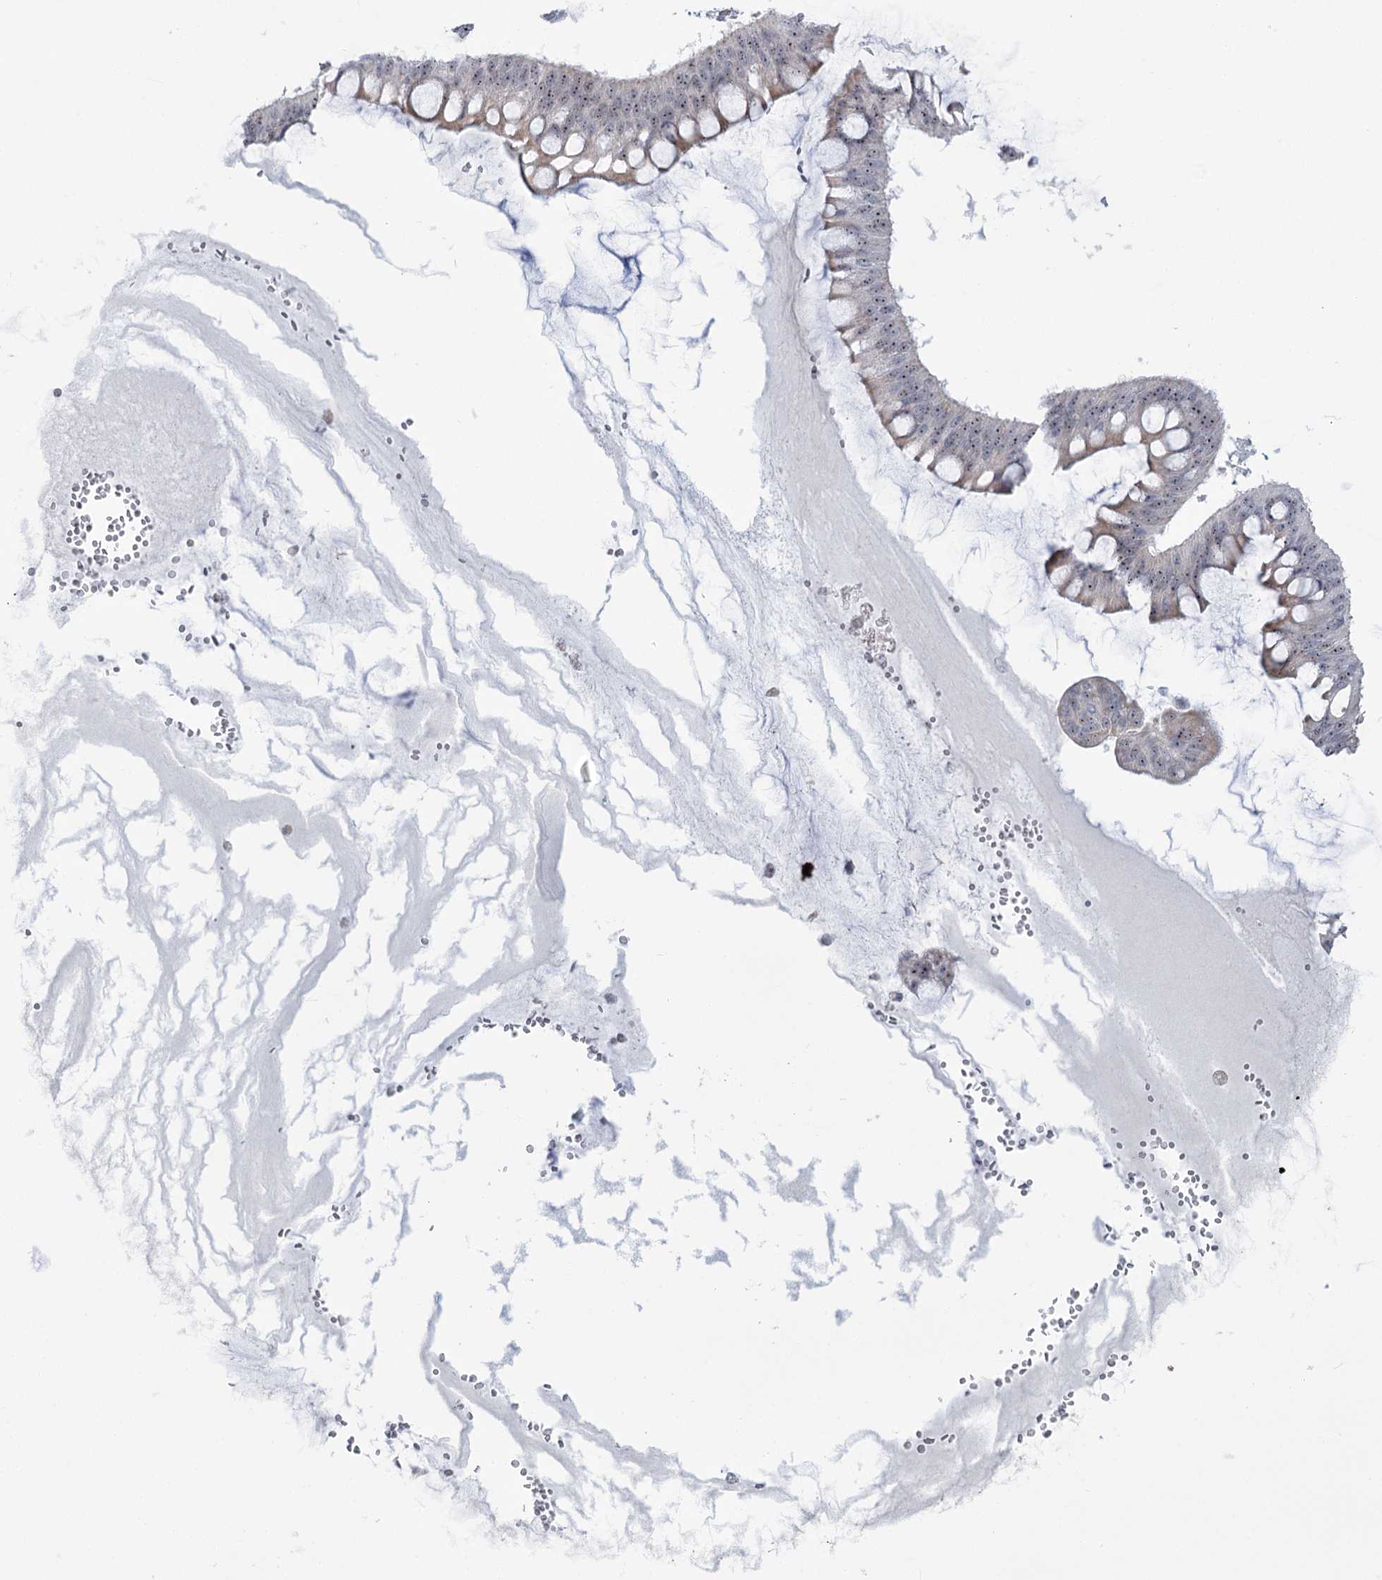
{"staining": {"intensity": "moderate", "quantity": ">75%", "location": "nuclear"}, "tissue": "ovarian cancer", "cell_type": "Tumor cells", "image_type": "cancer", "snomed": [{"axis": "morphology", "description": "Cystadenocarcinoma, mucinous, NOS"}, {"axis": "topography", "description": "Ovary"}], "caption": "Approximately >75% of tumor cells in ovarian cancer (mucinous cystadenocarcinoma) display moderate nuclear protein expression as visualized by brown immunohistochemical staining.", "gene": "STEEP1", "patient": {"sex": "female", "age": 73}}